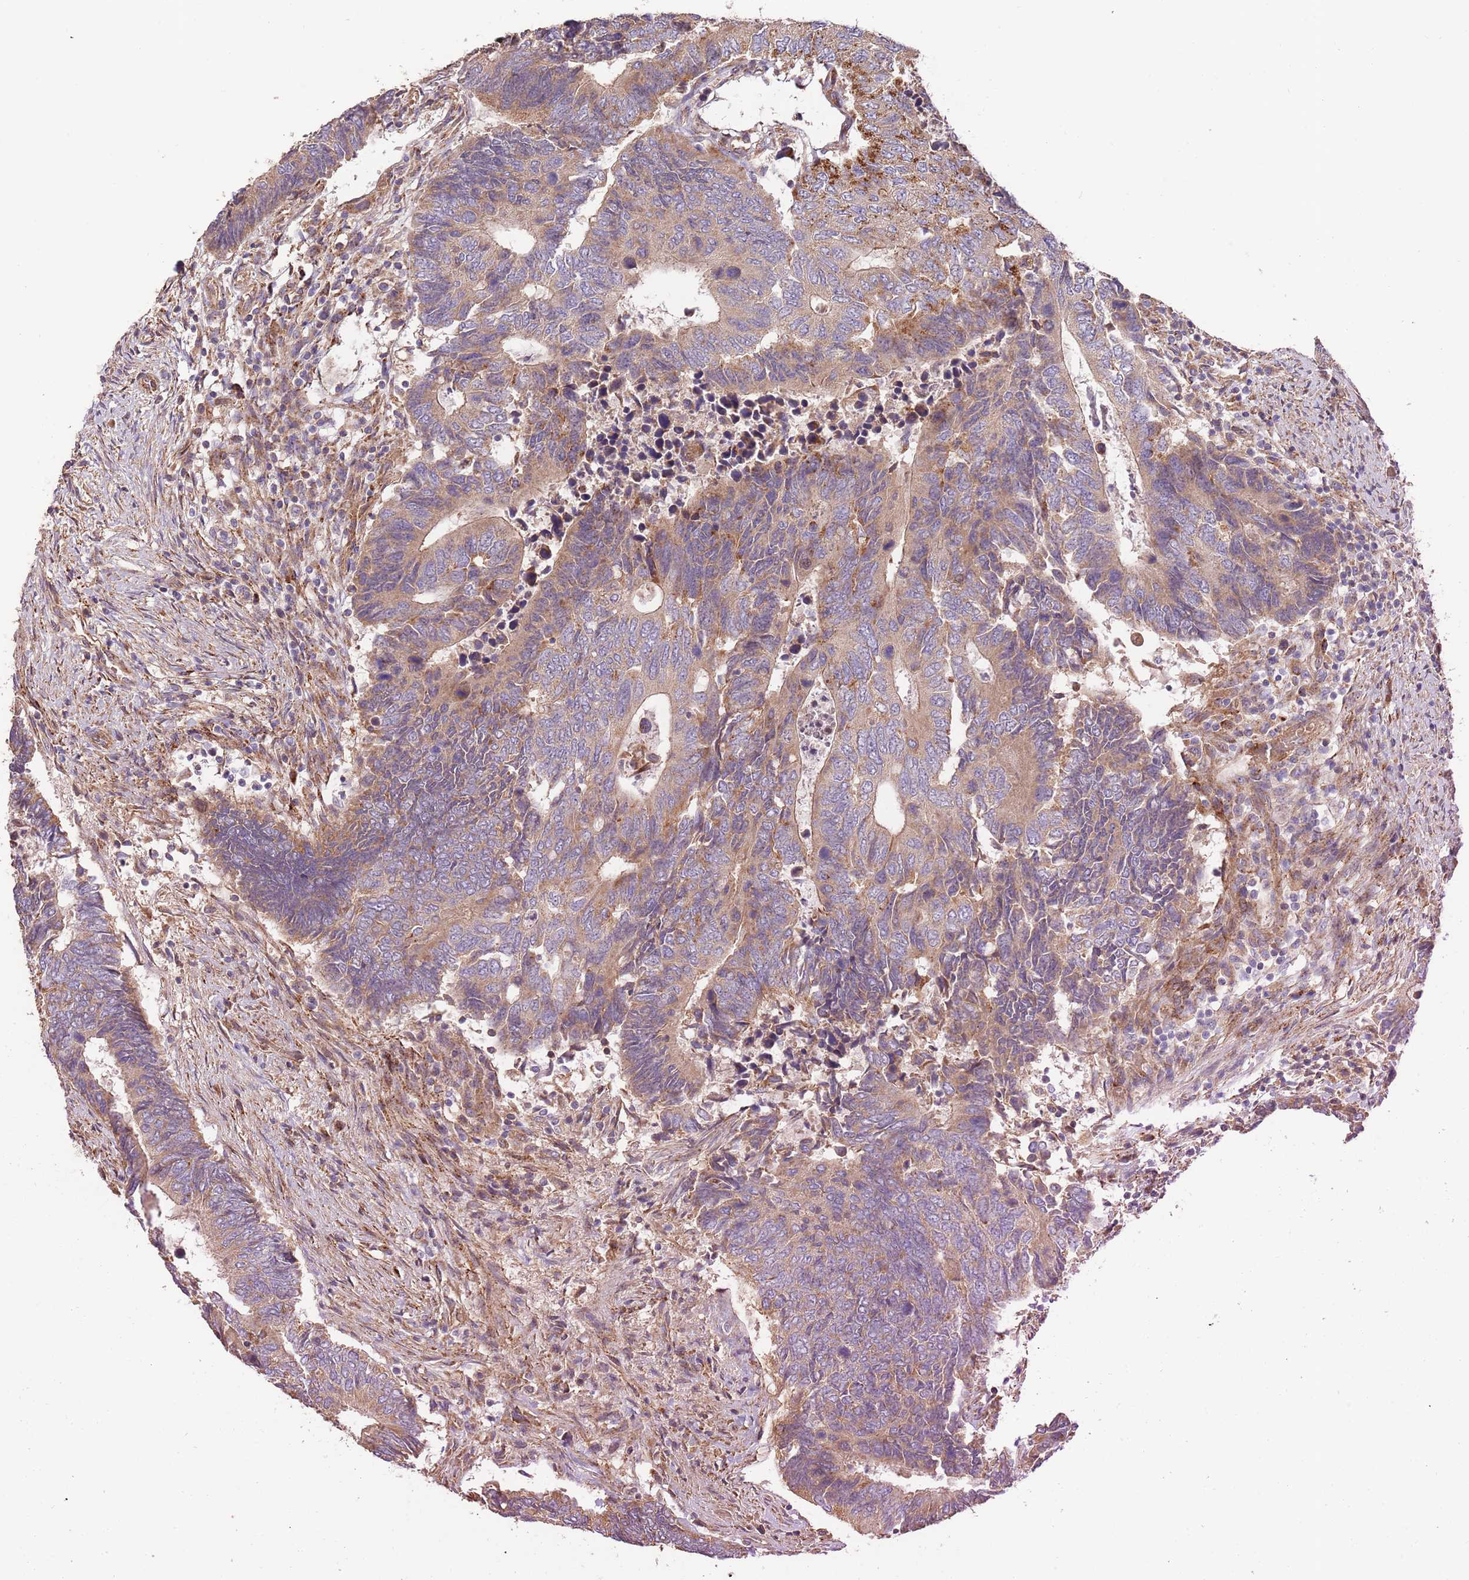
{"staining": {"intensity": "moderate", "quantity": ">75%", "location": "cytoplasmic/membranous"}, "tissue": "colorectal cancer", "cell_type": "Tumor cells", "image_type": "cancer", "snomed": [{"axis": "morphology", "description": "Adenocarcinoma, NOS"}, {"axis": "topography", "description": "Colon"}], "caption": "Tumor cells display medium levels of moderate cytoplasmic/membranous expression in approximately >75% of cells in colorectal adenocarcinoma.", "gene": "DOCK6", "patient": {"sex": "male", "age": 87}}